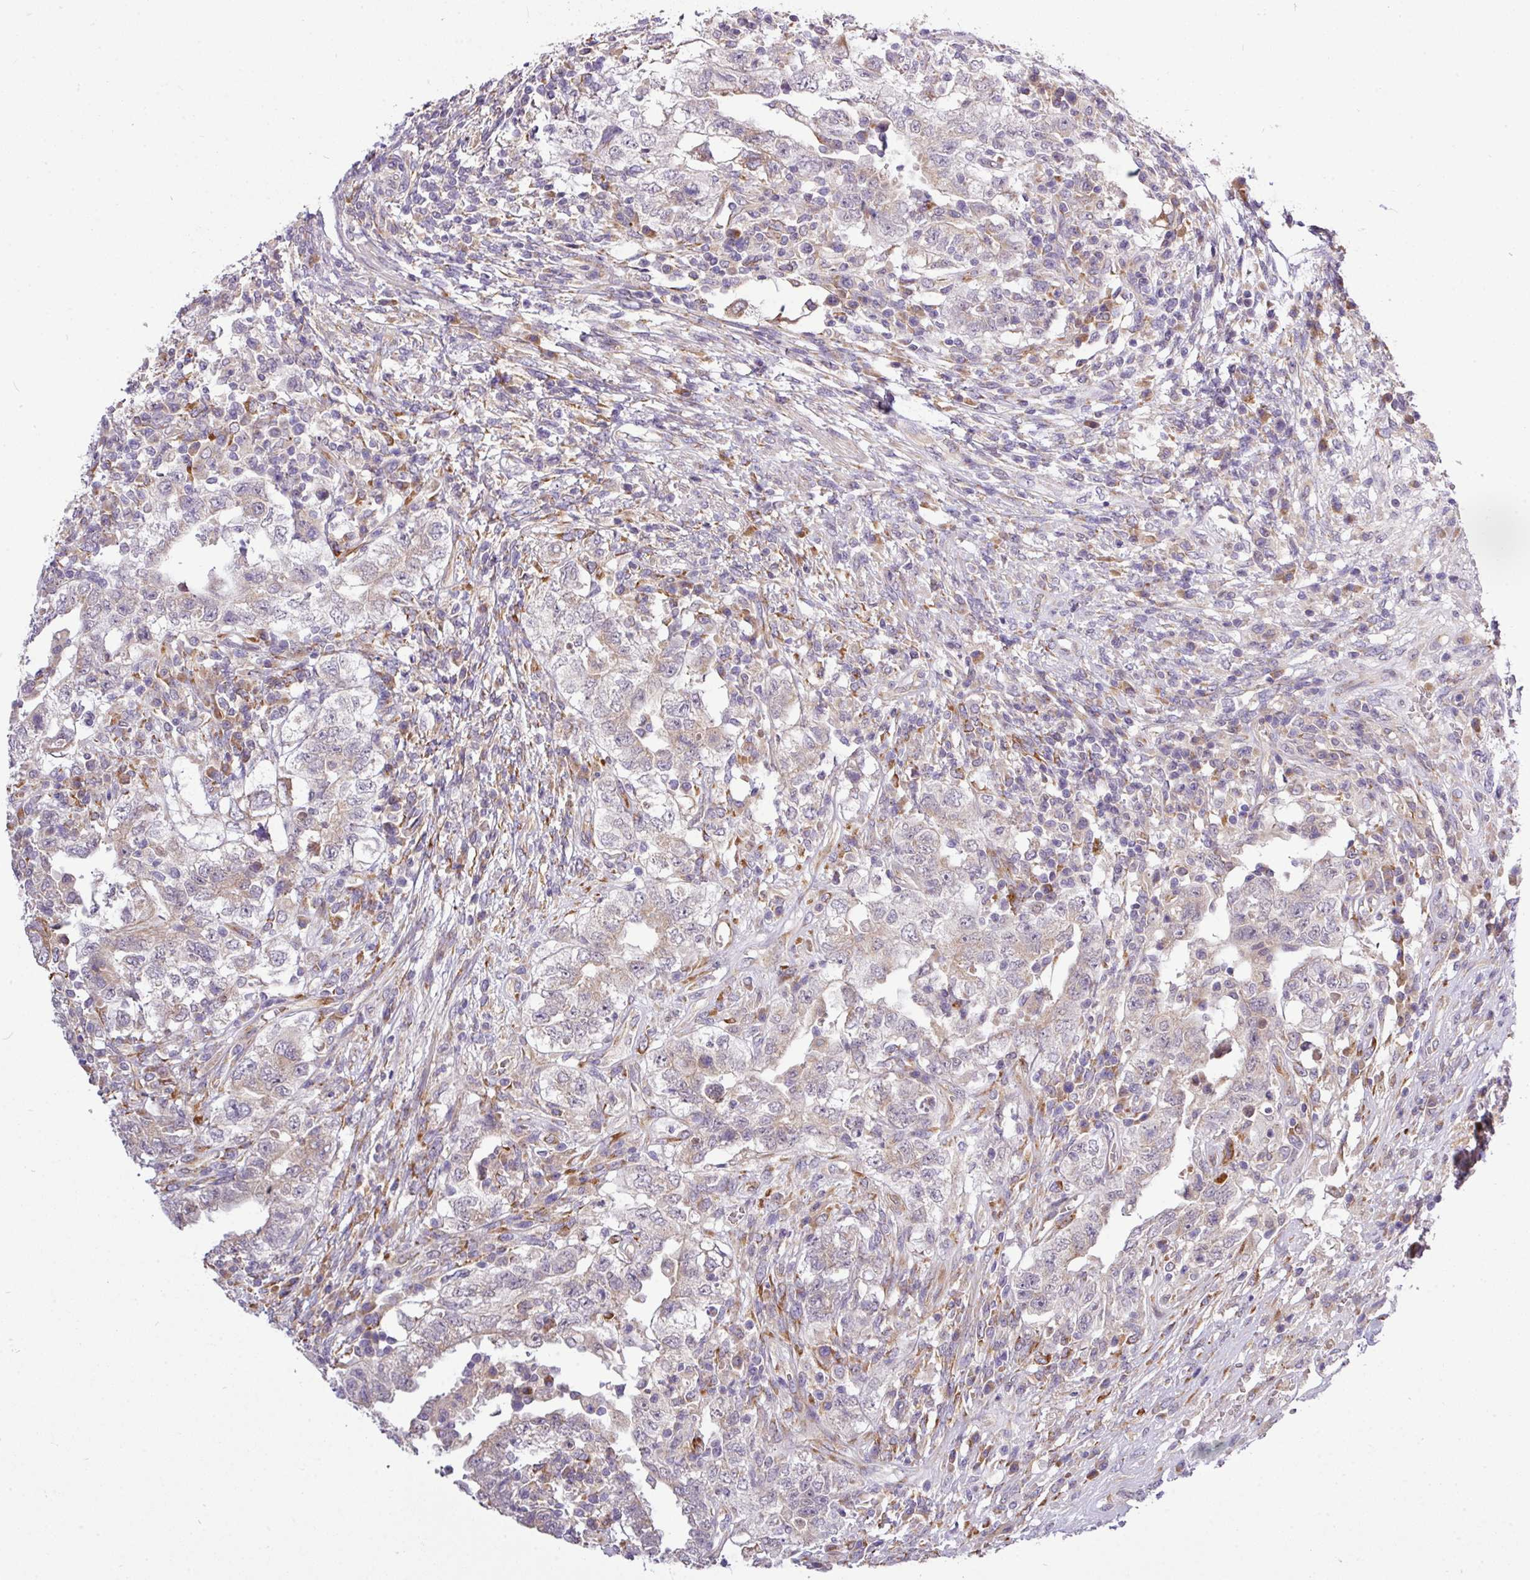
{"staining": {"intensity": "weak", "quantity": "<25%", "location": "cytoplasmic/membranous"}, "tissue": "testis cancer", "cell_type": "Tumor cells", "image_type": "cancer", "snomed": [{"axis": "morphology", "description": "Carcinoma, Embryonal, NOS"}, {"axis": "topography", "description": "Testis"}], "caption": "DAB (3,3'-diaminobenzidine) immunohistochemical staining of human testis cancer reveals no significant staining in tumor cells.", "gene": "TM2D2", "patient": {"sex": "male", "age": 26}}